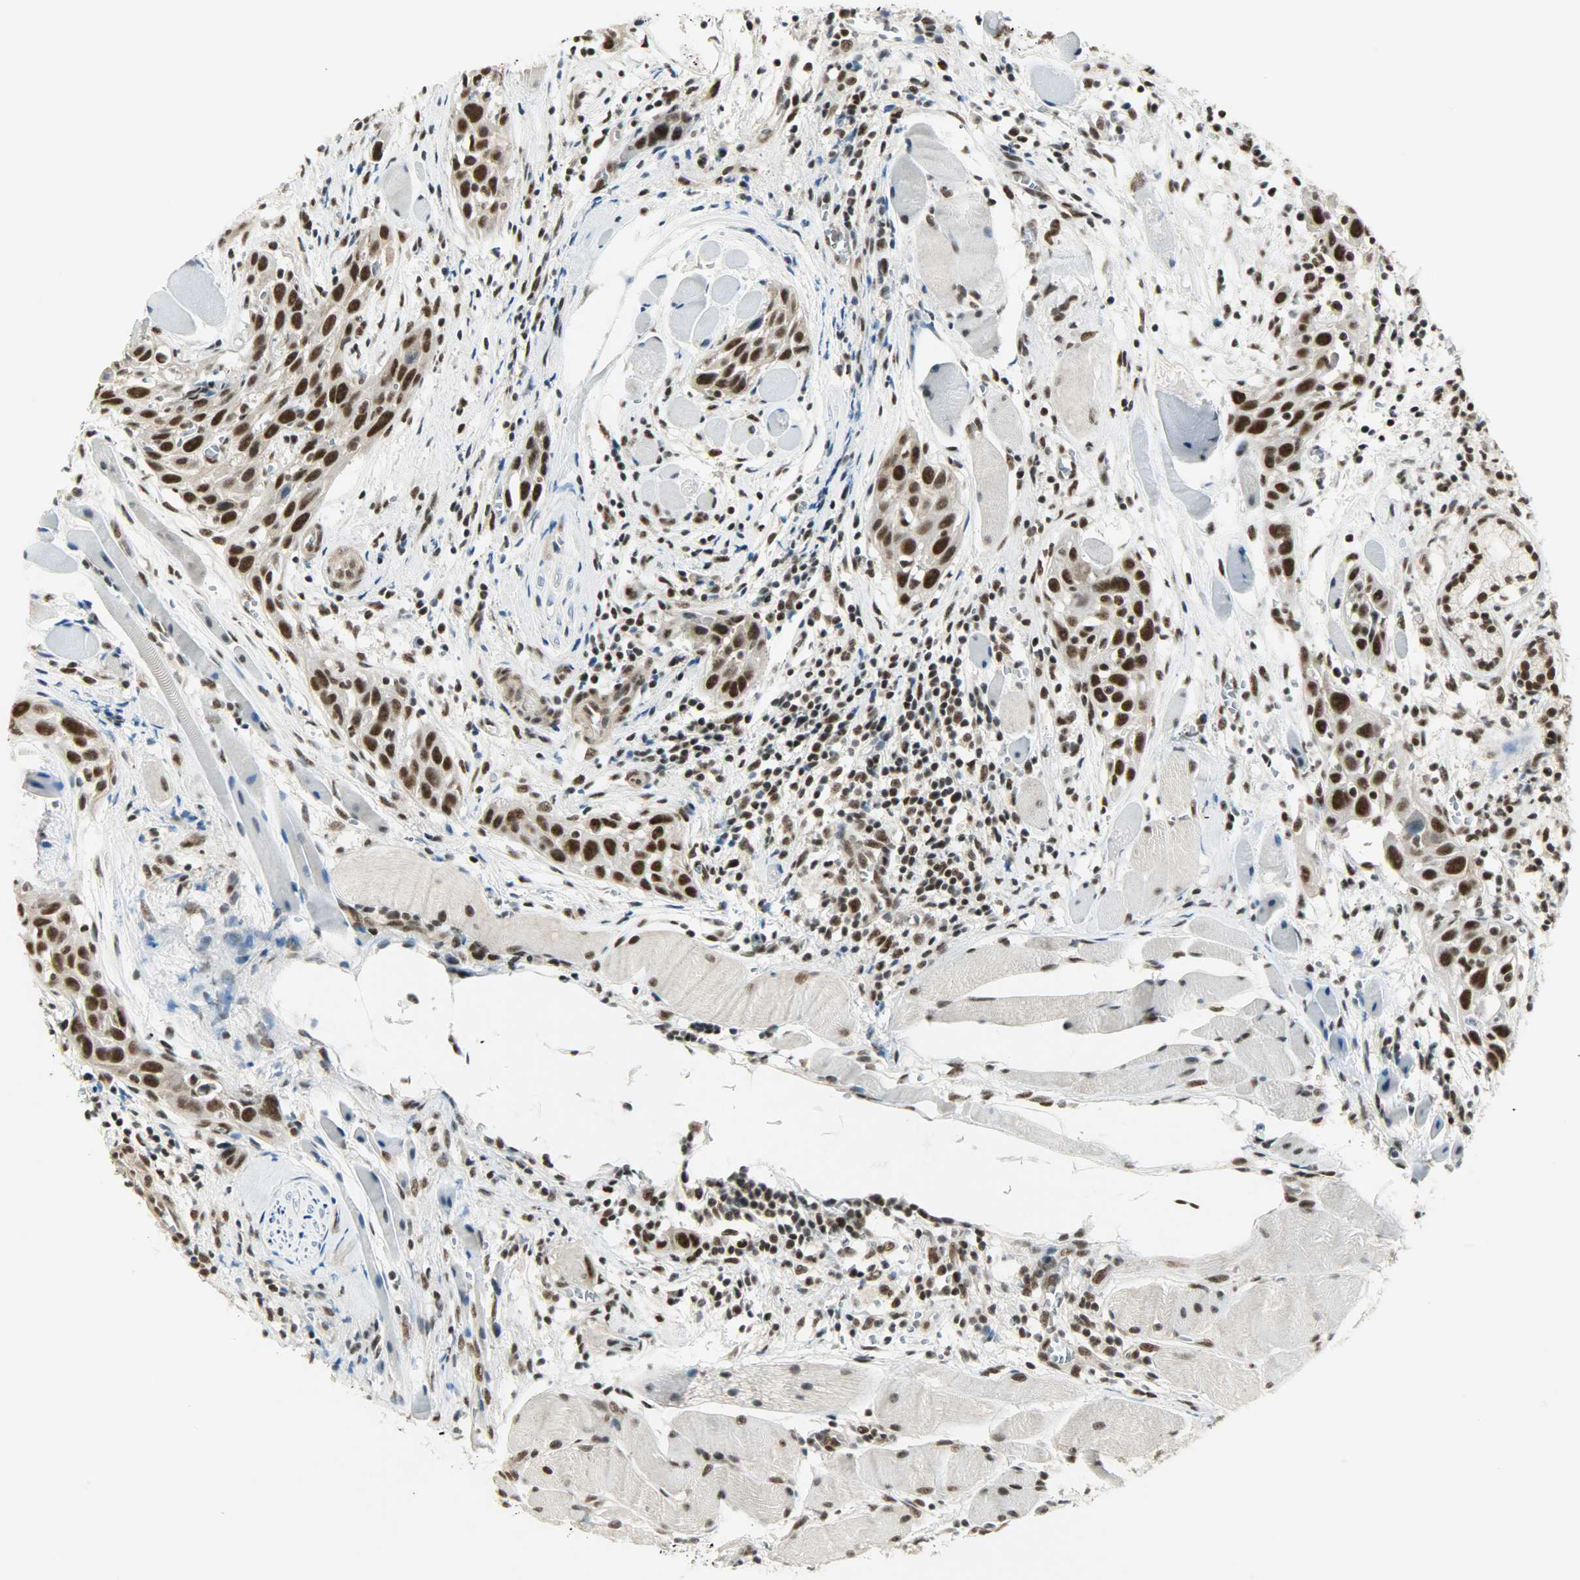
{"staining": {"intensity": "strong", "quantity": ">75%", "location": "nuclear"}, "tissue": "head and neck cancer", "cell_type": "Tumor cells", "image_type": "cancer", "snomed": [{"axis": "morphology", "description": "Squamous cell carcinoma, NOS"}, {"axis": "topography", "description": "Oral tissue"}, {"axis": "topography", "description": "Head-Neck"}], "caption": "This is an image of immunohistochemistry (IHC) staining of head and neck cancer (squamous cell carcinoma), which shows strong positivity in the nuclear of tumor cells.", "gene": "SUGP1", "patient": {"sex": "female", "age": 50}}